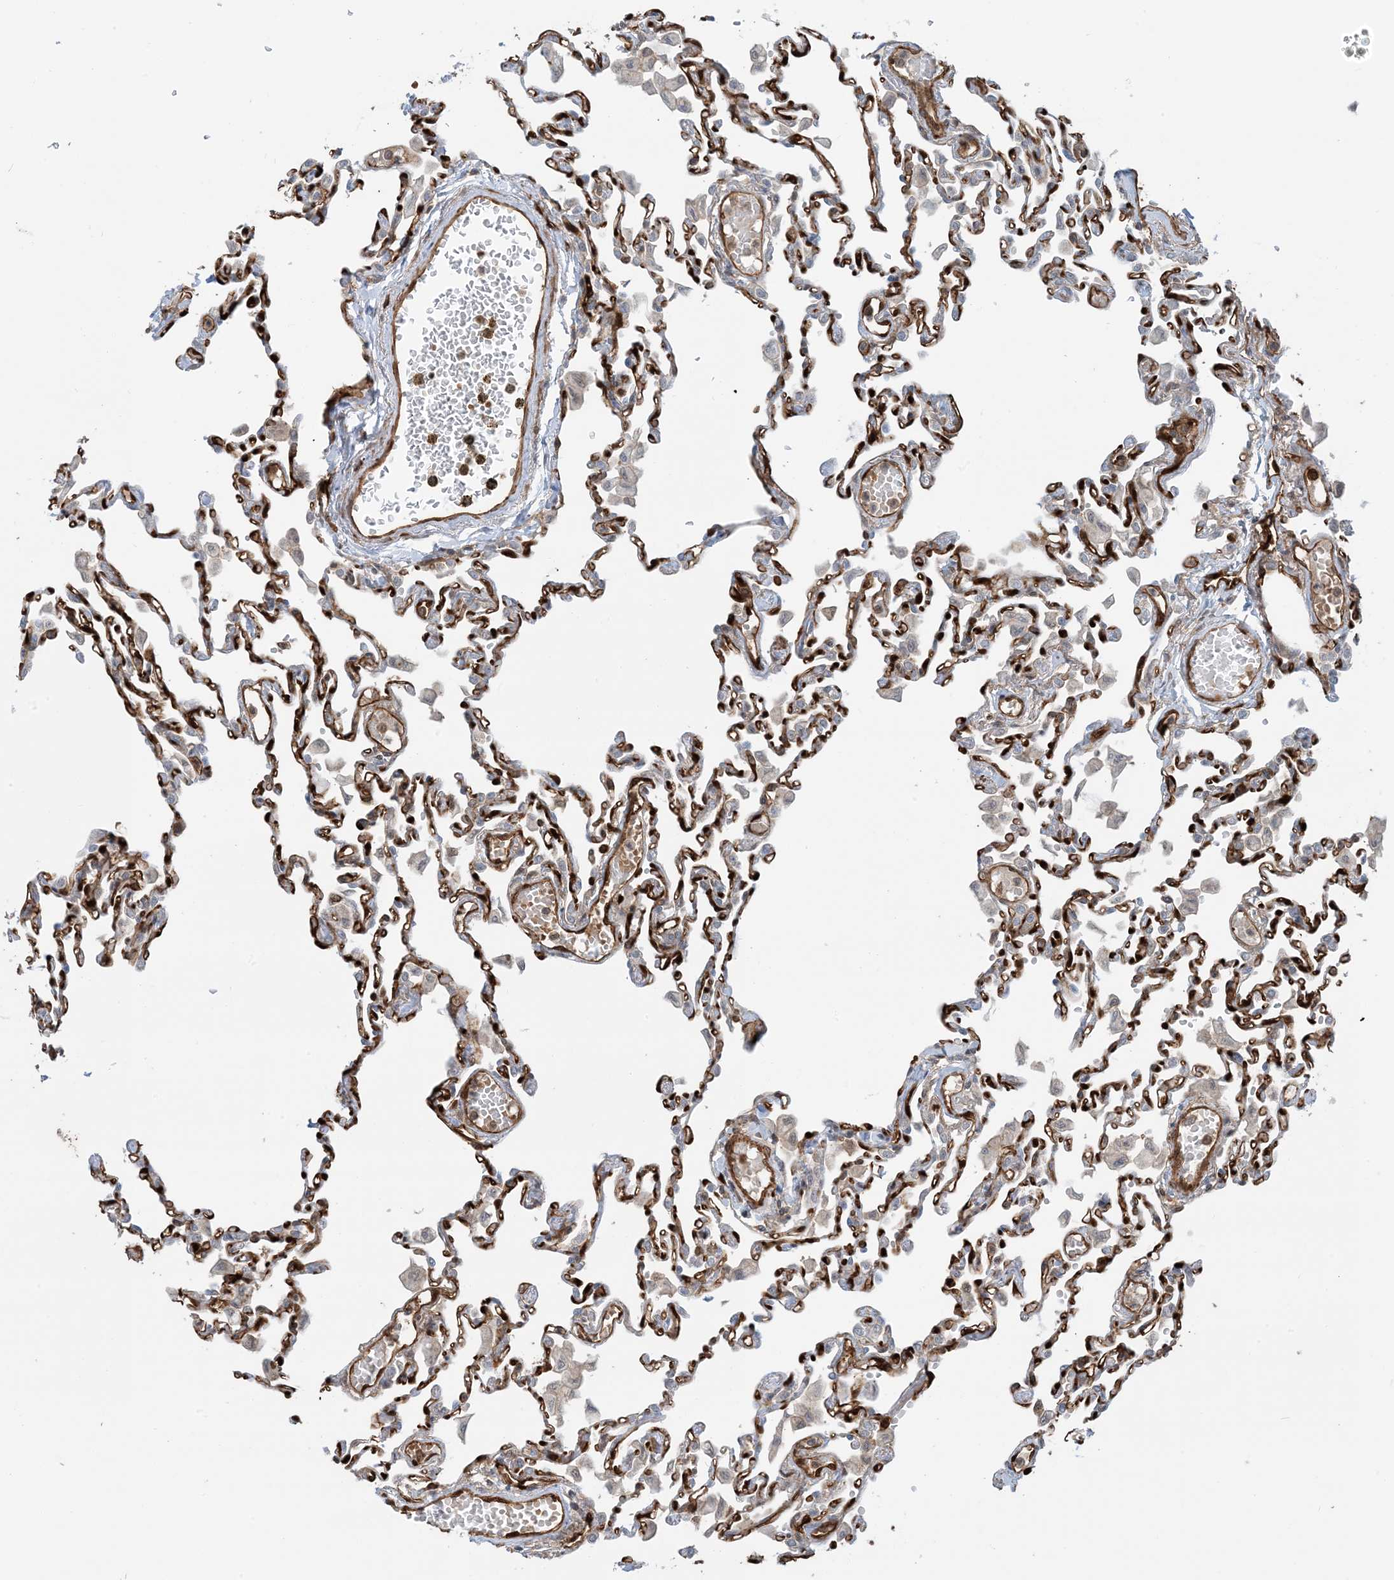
{"staining": {"intensity": "strong", "quantity": ">75%", "location": "cytoplasmic/membranous"}, "tissue": "lung", "cell_type": "Alveolar cells", "image_type": "normal", "snomed": [{"axis": "morphology", "description": "Normal tissue, NOS"}, {"axis": "topography", "description": "Bronchus"}, {"axis": "topography", "description": "Lung"}], "caption": "Immunohistochemistry (IHC) photomicrograph of normal lung: human lung stained using IHC reveals high levels of strong protein expression localized specifically in the cytoplasmic/membranous of alveolar cells, appearing as a cytoplasmic/membranous brown color.", "gene": "PPM1F", "patient": {"sex": "female", "age": 49}}